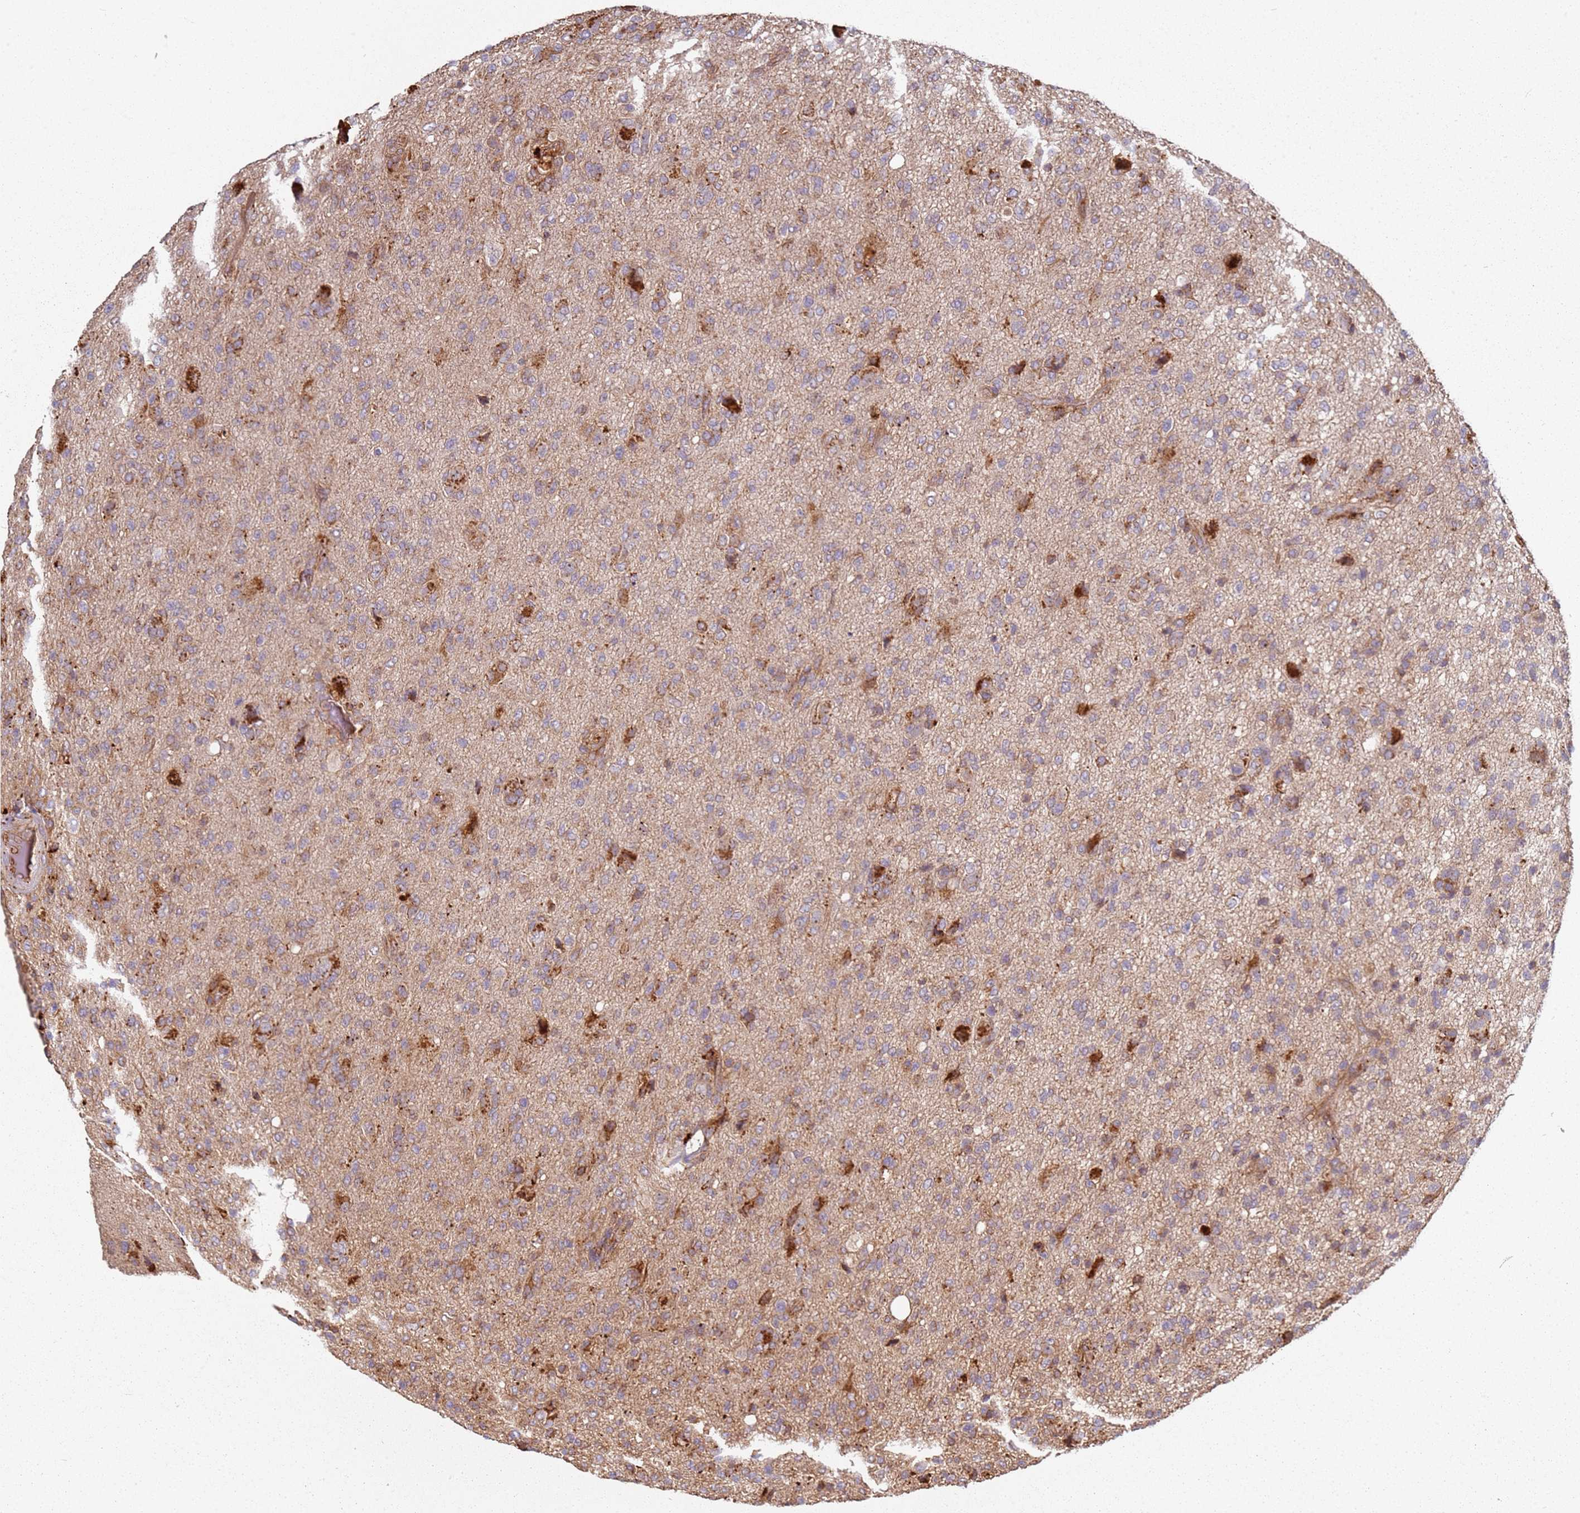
{"staining": {"intensity": "moderate", "quantity": "25%-75%", "location": "cytoplasmic/membranous"}, "tissue": "glioma", "cell_type": "Tumor cells", "image_type": "cancer", "snomed": [{"axis": "morphology", "description": "Glioma, malignant, High grade"}, {"axis": "topography", "description": "Brain"}], "caption": "Tumor cells display medium levels of moderate cytoplasmic/membranous expression in about 25%-75% of cells in glioma. The staining was performed using DAB, with brown indicating positive protein expression. Nuclei are stained blue with hematoxylin.", "gene": "SCGB2B2", "patient": {"sex": "female", "age": 57}}